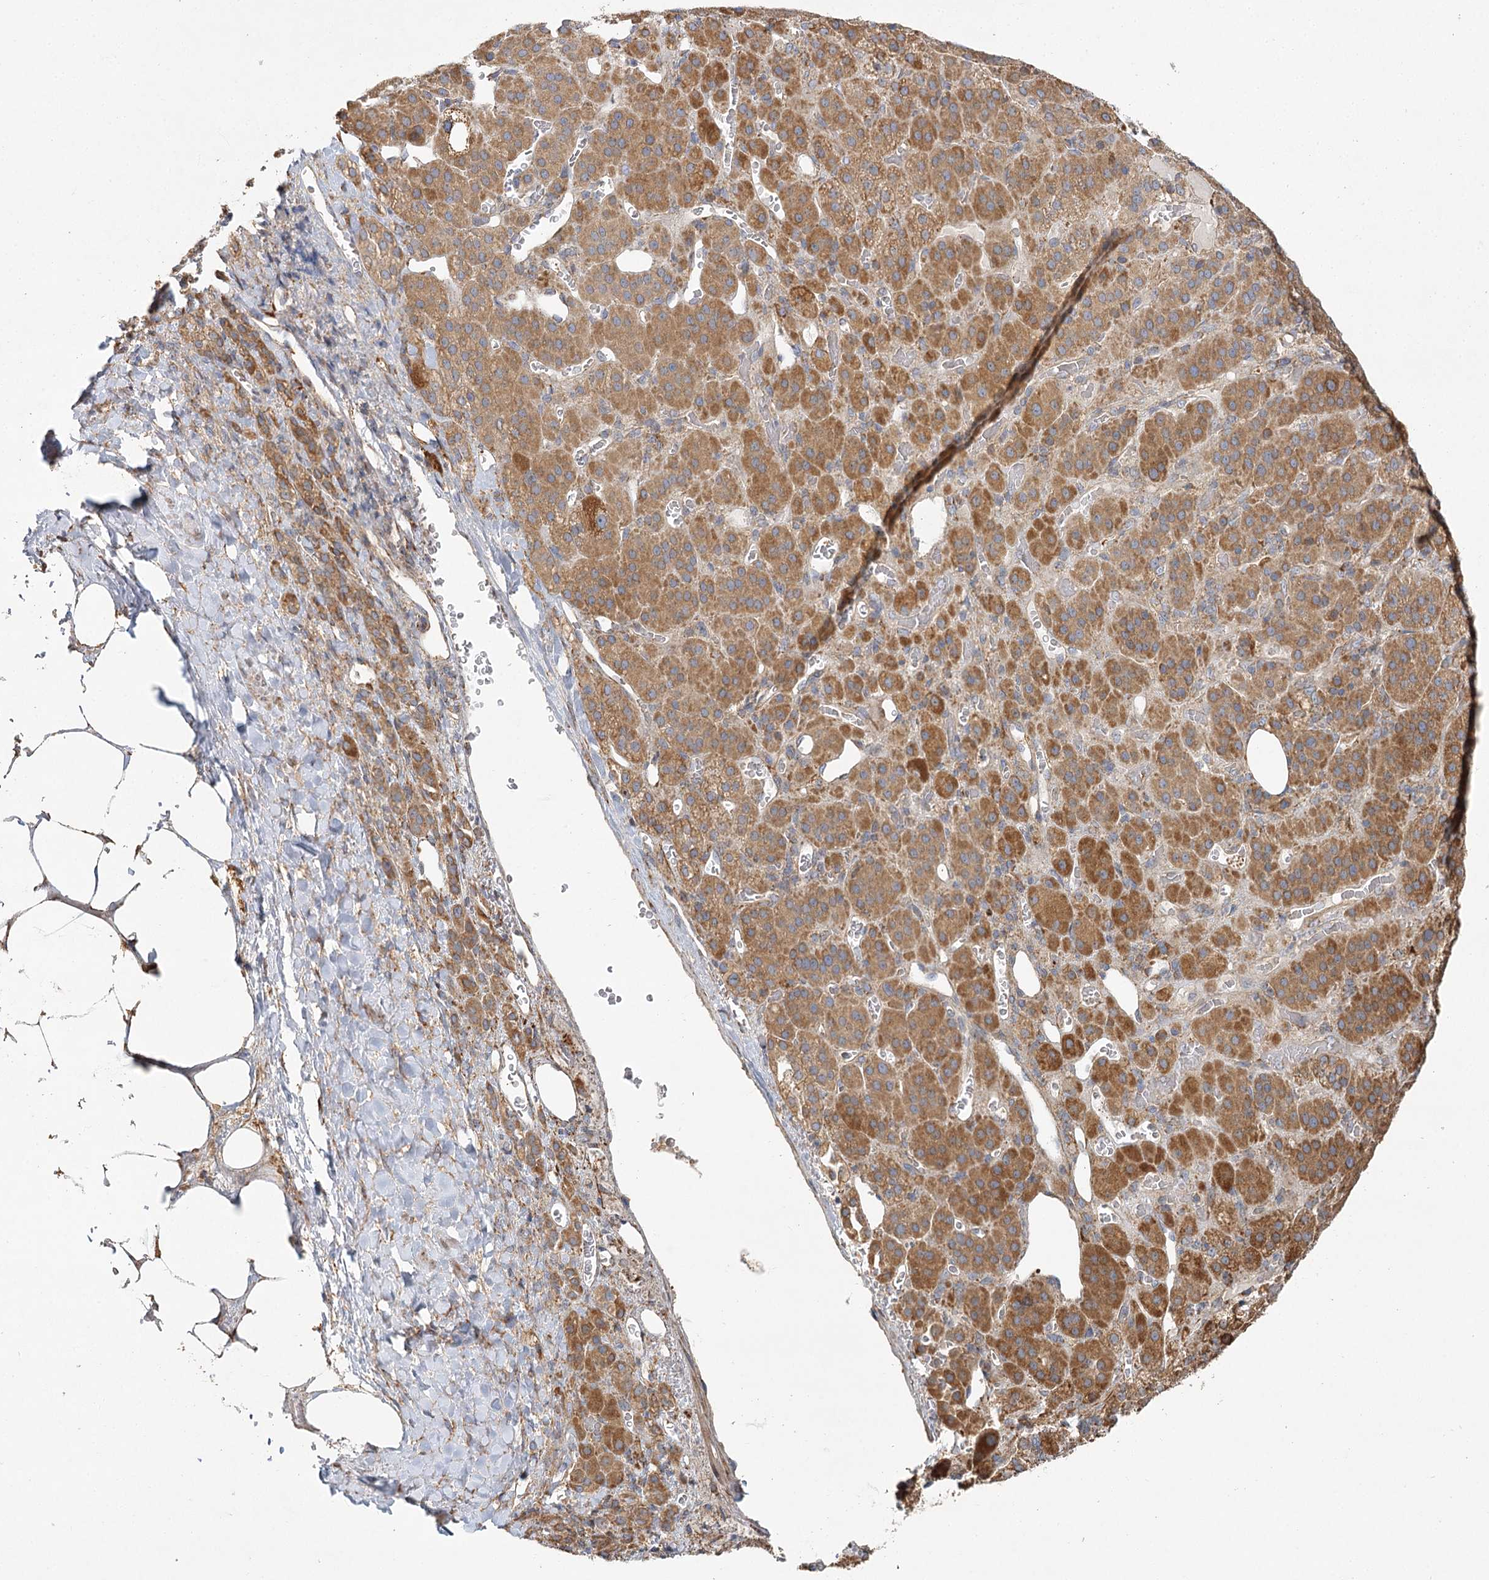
{"staining": {"intensity": "moderate", "quantity": ">75%", "location": "cytoplasmic/membranous"}, "tissue": "adrenal gland", "cell_type": "Glandular cells", "image_type": "normal", "snomed": [{"axis": "morphology", "description": "Normal tissue, NOS"}, {"axis": "topography", "description": "Adrenal gland"}], "caption": "This image demonstrates immunohistochemistry staining of unremarkable human adrenal gland, with medium moderate cytoplasmic/membranous staining in about >75% of glandular cells.", "gene": "ZFYVE16", "patient": {"sex": "male", "age": 57}}